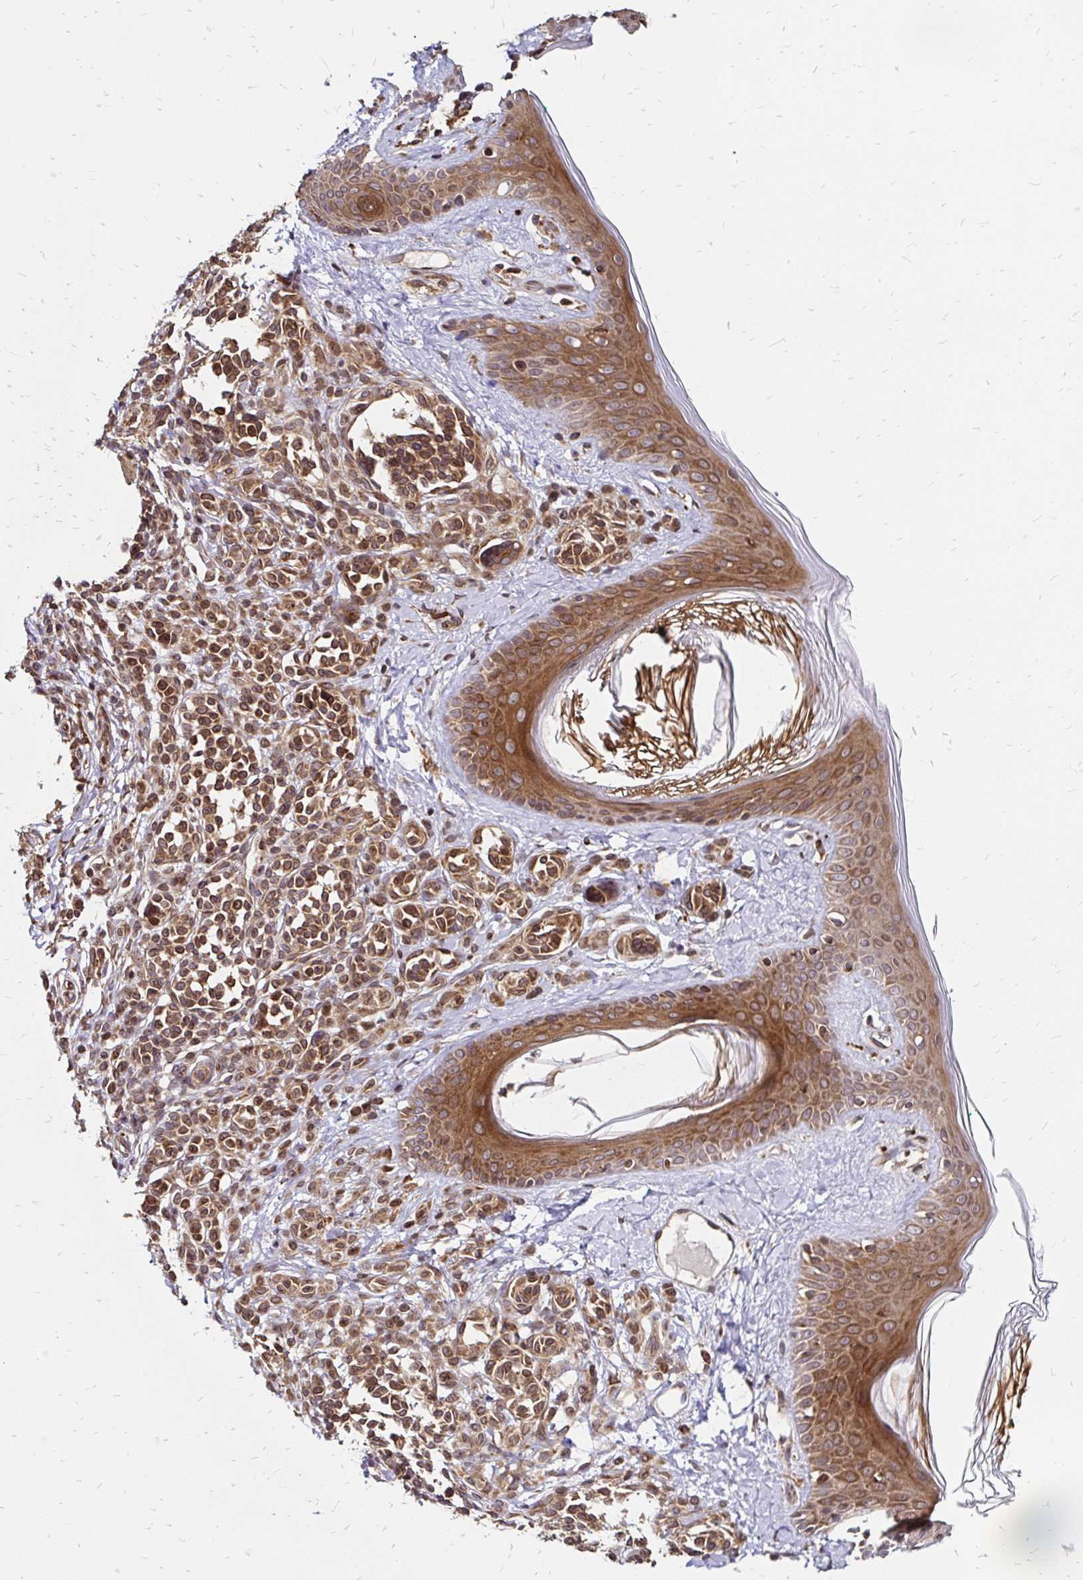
{"staining": {"intensity": "strong", "quantity": ">75%", "location": "cytoplasmic/membranous"}, "tissue": "skin", "cell_type": "Fibroblasts", "image_type": "normal", "snomed": [{"axis": "morphology", "description": "Normal tissue, NOS"}, {"axis": "topography", "description": "Skin"}], "caption": "A brown stain highlights strong cytoplasmic/membranous positivity of a protein in fibroblasts of benign skin.", "gene": "ZW10", "patient": {"sex": "male", "age": 16}}